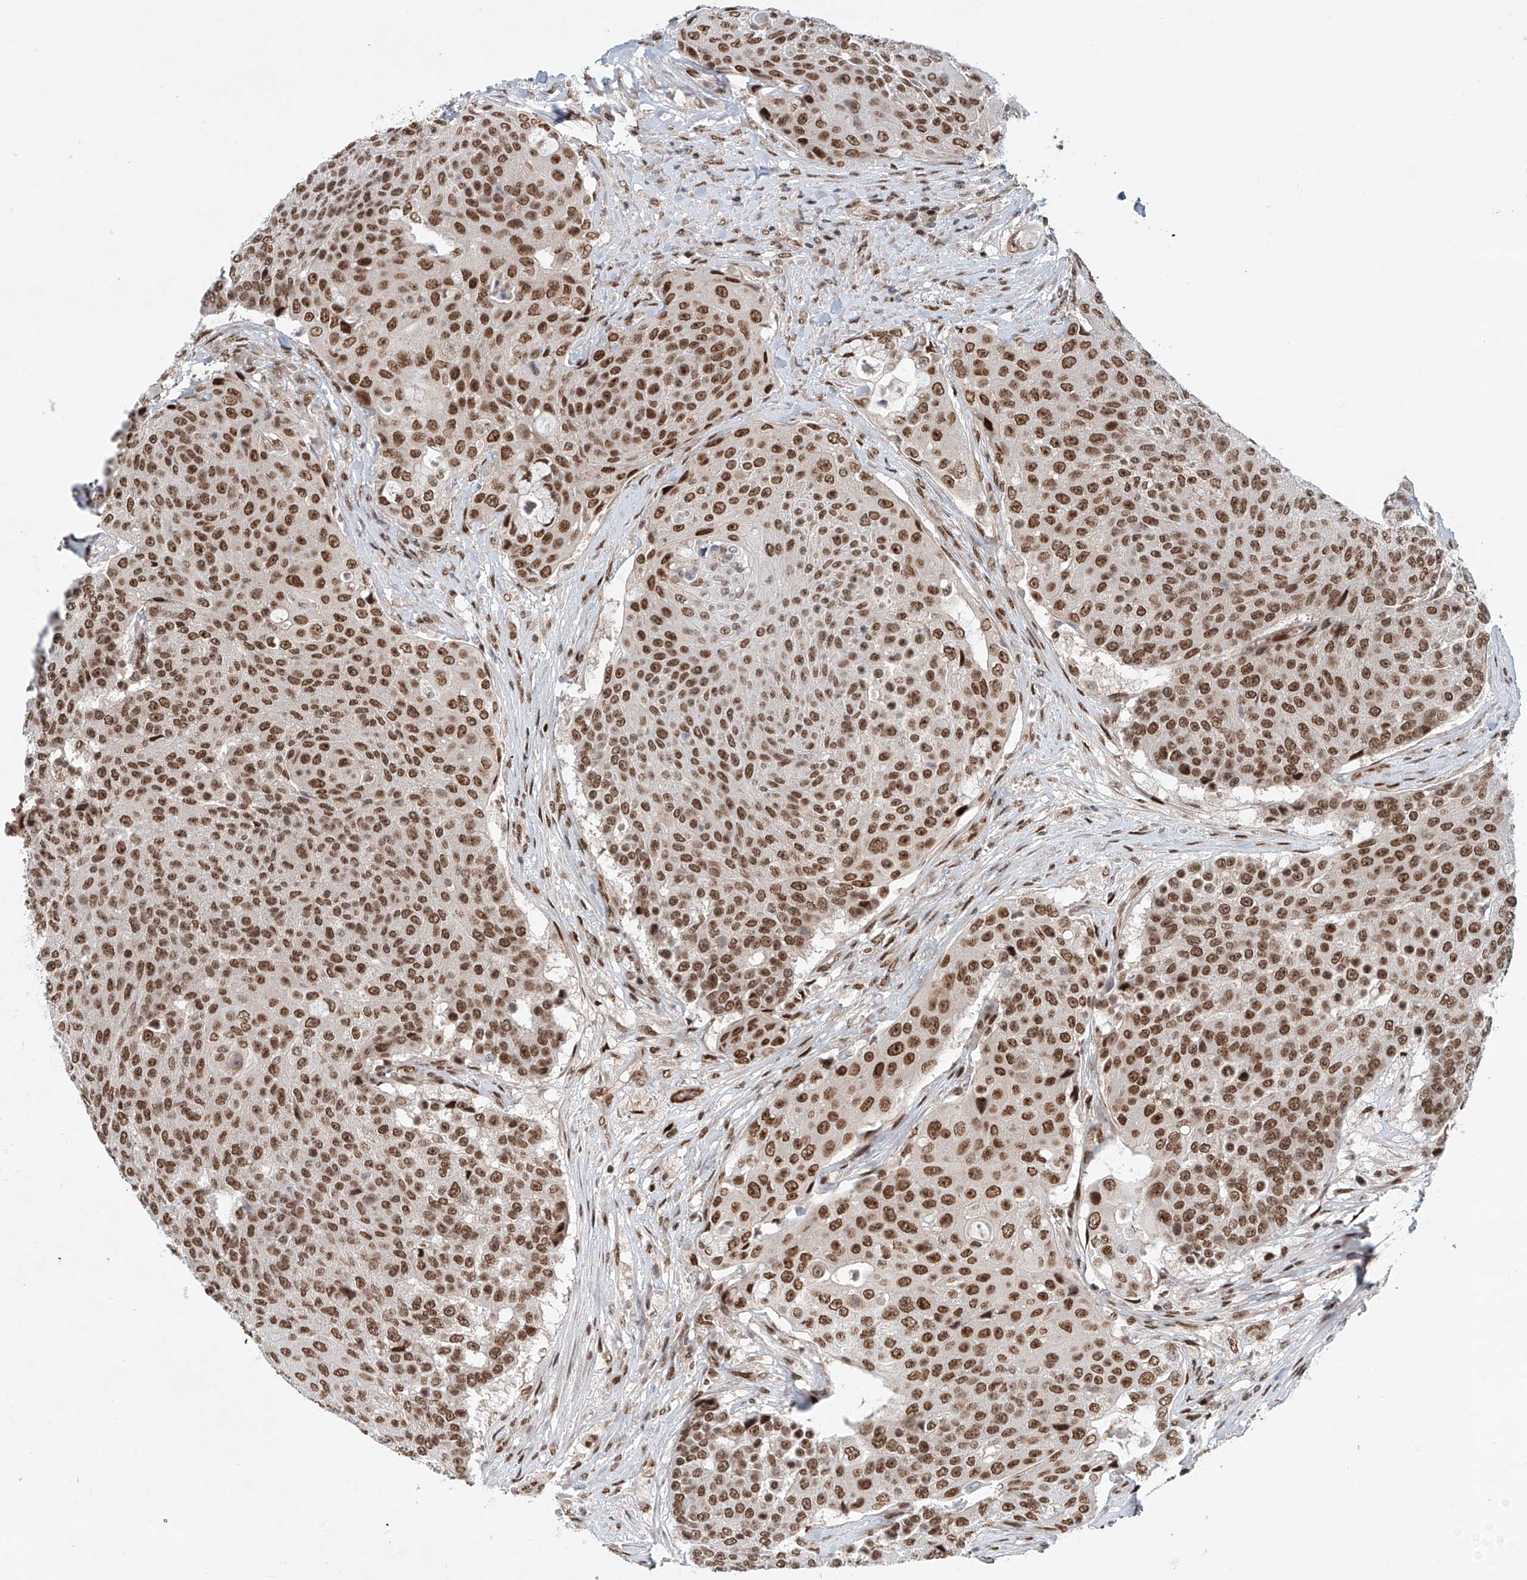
{"staining": {"intensity": "strong", "quantity": ">75%", "location": "nuclear"}, "tissue": "urothelial cancer", "cell_type": "Tumor cells", "image_type": "cancer", "snomed": [{"axis": "morphology", "description": "Urothelial carcinoma, High grade"}, {"axis": "topography", "description": "Urinary bladder"}], "caption": "Immunohistochemistry (IHC) photomicrograph of urothelial cancer stained for a protein (brown), which demonstrates high levels of strong nuclear staining in about >75% of tumor cells.", "gene": "ZNF470", "patient": {"sex": "female", "age": 63}}